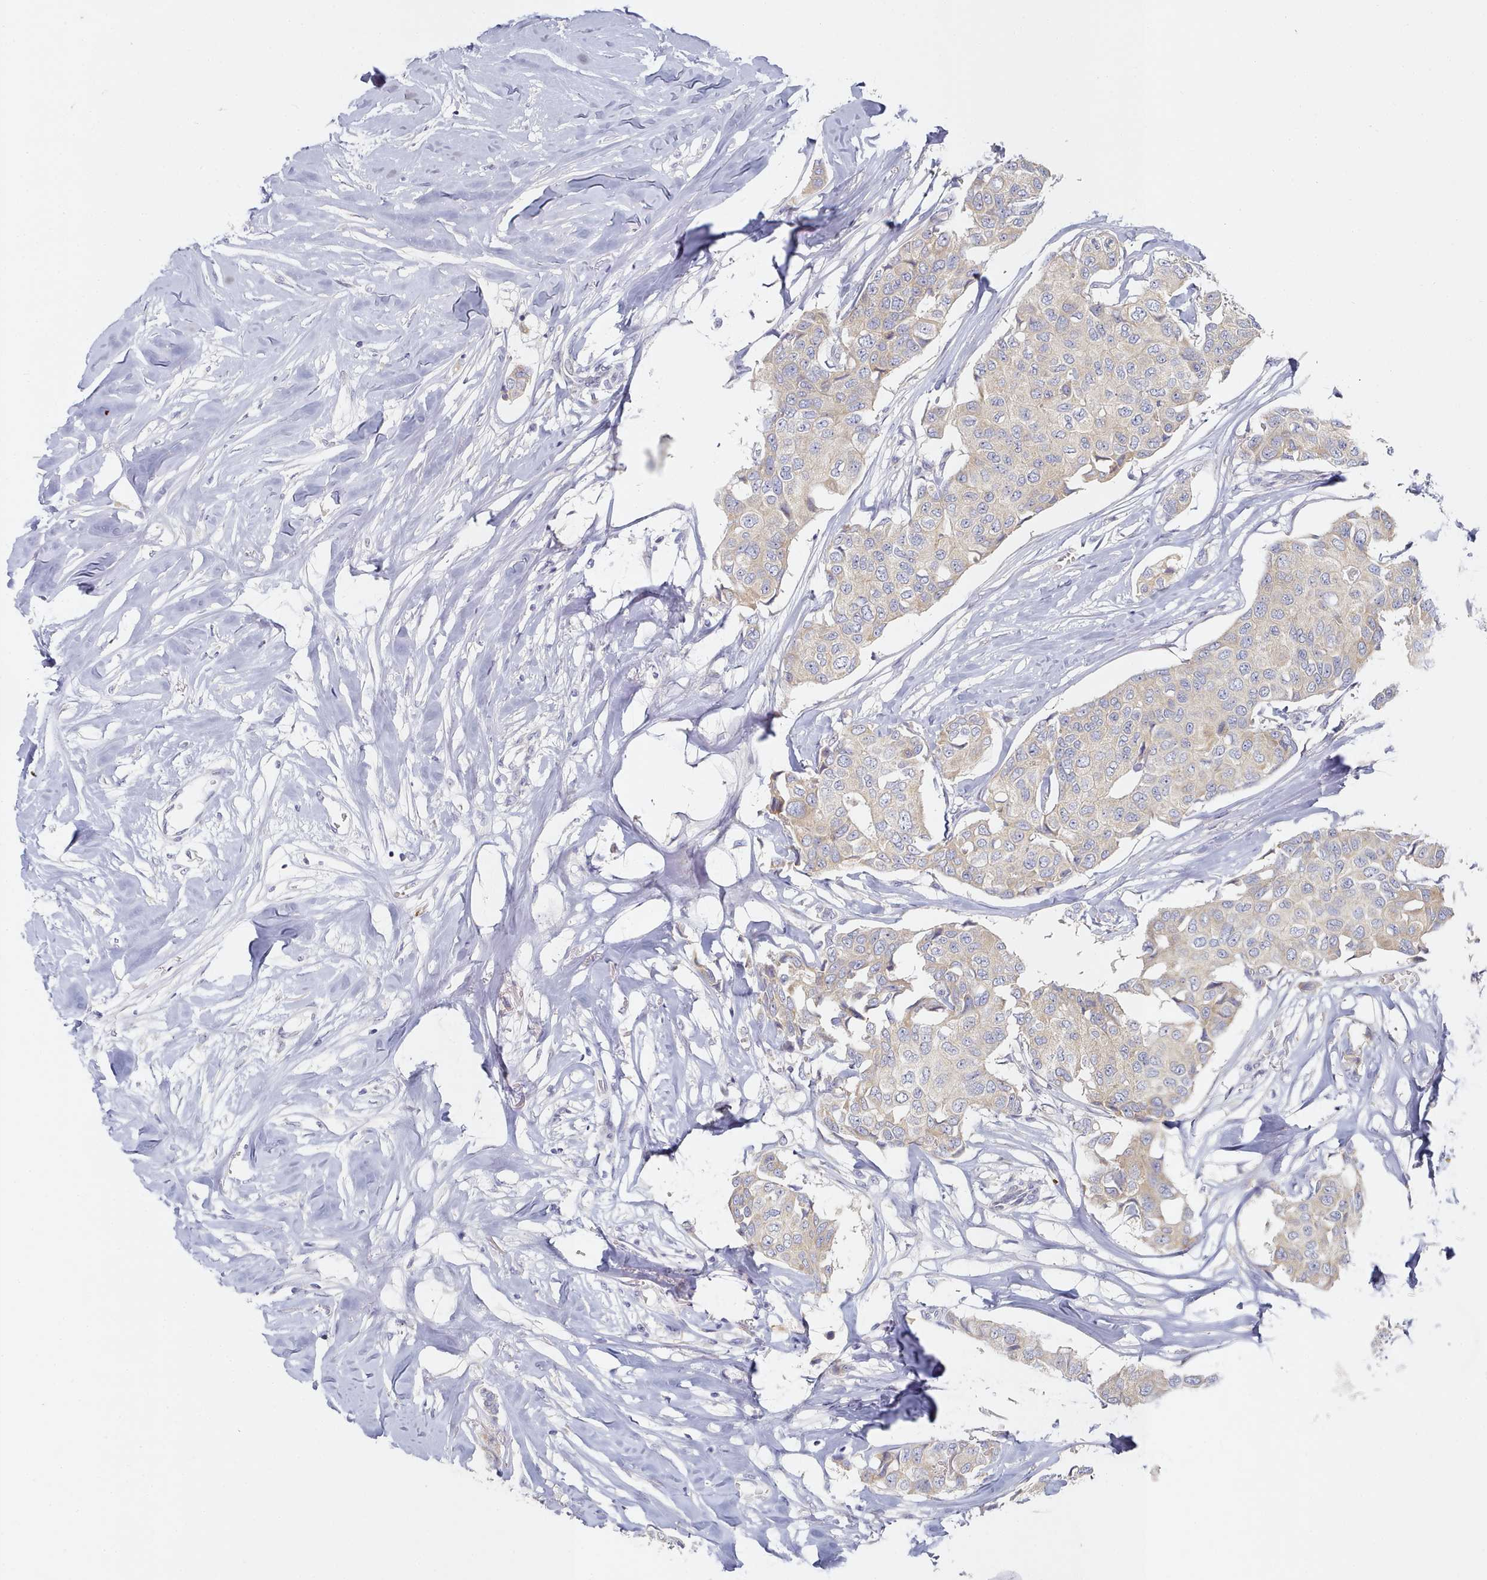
{"staining": {"intensity": "weak", "quantity": "<25%", "location": "cytoplasmic/membranous"}, "tissue": "breast cancer", "cell_type": "Tumor cells", "image_type": "cancer", "snomed": [{"axis": "morphology", "description": "Duct carcinoma"}, {"axis": "topography", "description": "Breast"}], "caption": "Immunohistochemistry photomicrograph of neoplastic tissue: human breast cancer stained with DAB reveals no significant protein positivity in tumor cells.", "gene": "TYW1B", "patient": {"sex": "female", "age": 80}}